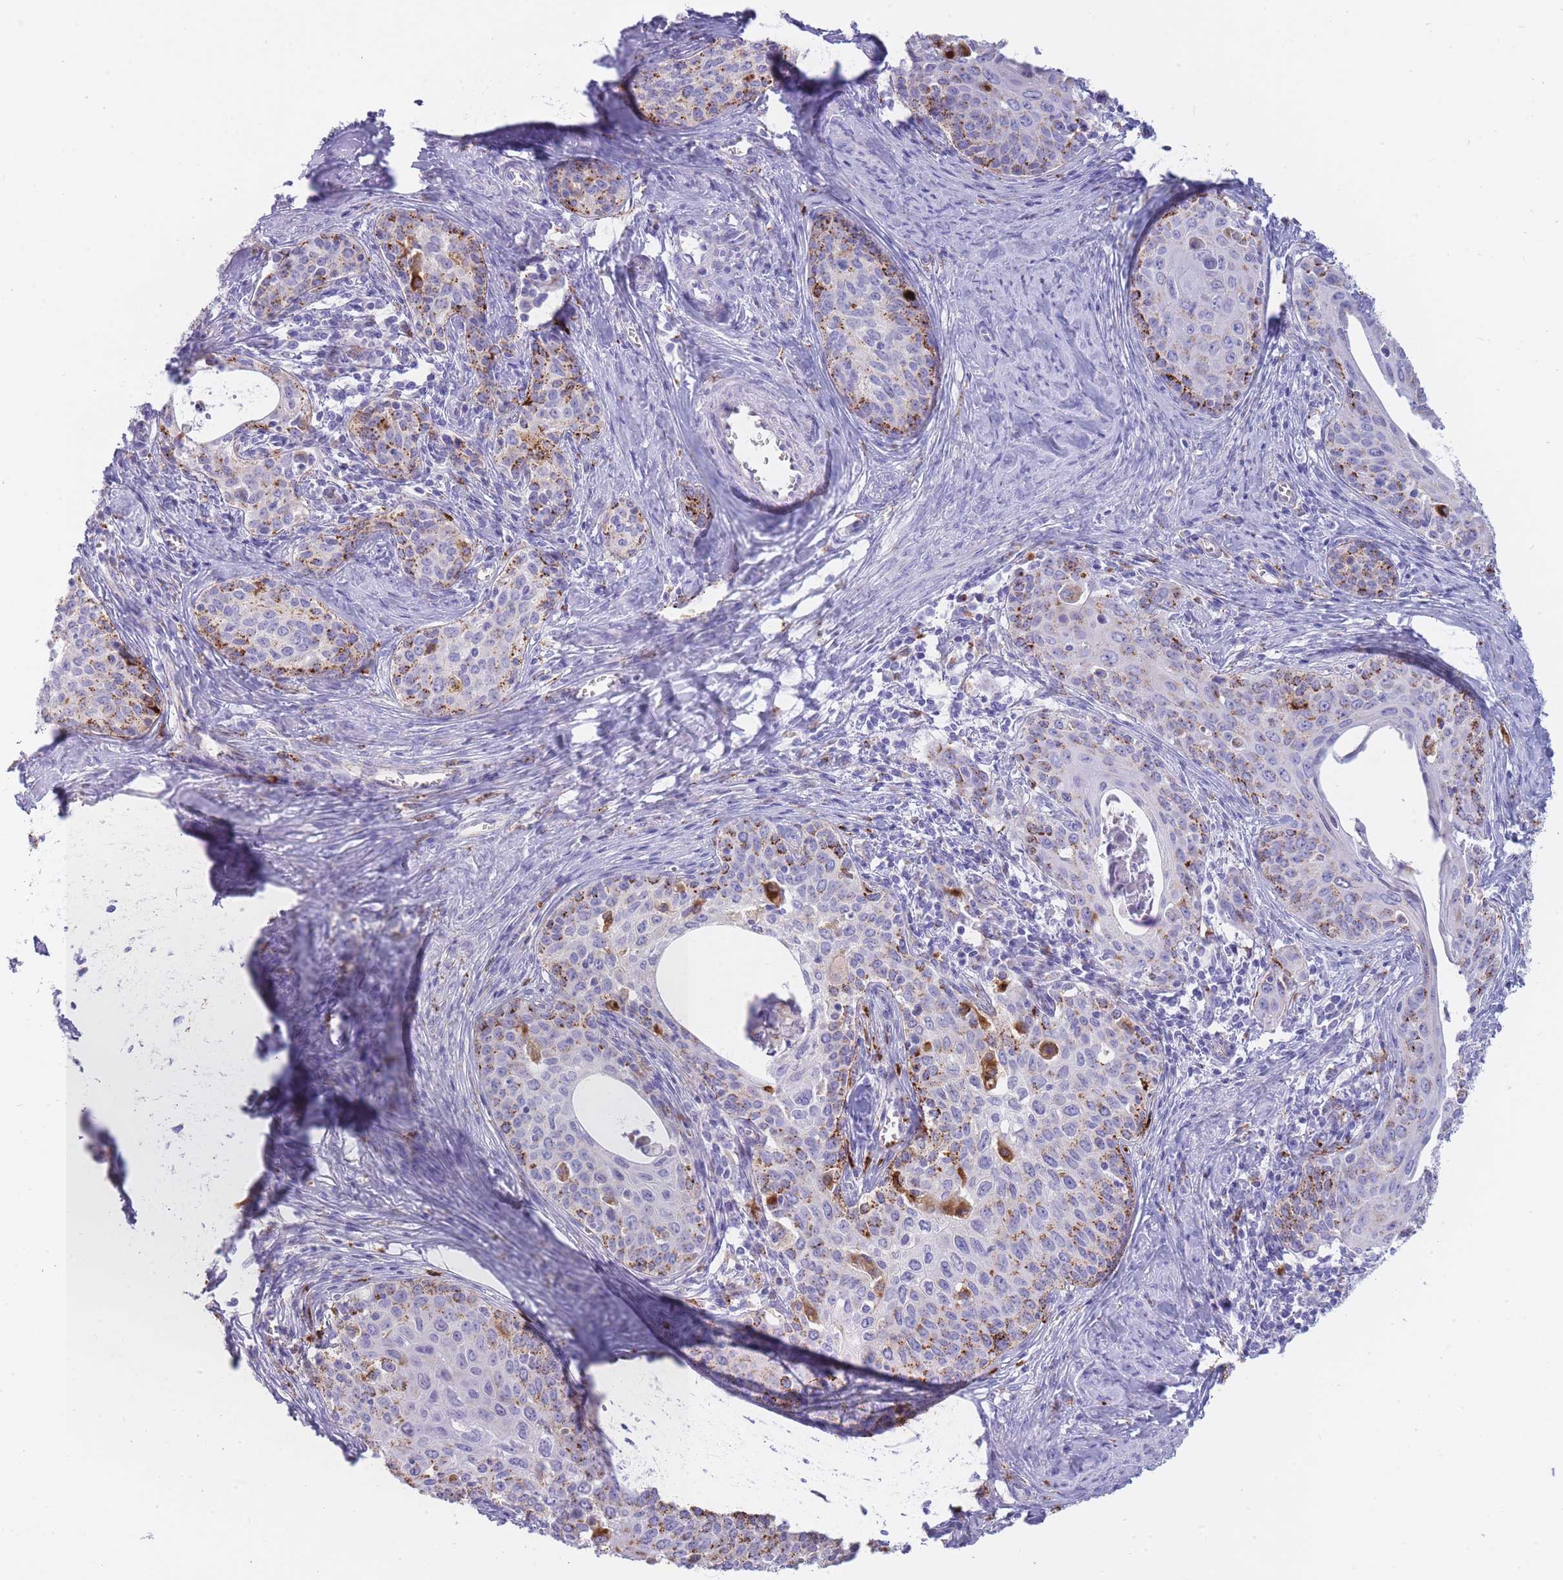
{"staining": {"intensity": "moderate", "quantity": "25%-75%", "location": "cytoplasmic/membranous"}, "tissue": "cervical cancer", "cell_type": "Tumor cells", "image_type": "cancer", "snomed": [{"axis": "morphology", "description": "Squamous cell carcinoma, NOS"}, {"axis": "morphology", "description": "Adenocarcinoma, NOS"}, {"axis": "topography", "description": "Cervix"}], "caption": "IHC histopathology image of neoplastic tissue: human cervical cancer stained using immunohistochemistry (IHC) reveals medium levels of moderate protein expression localized specifically in the cytoplasmic/membranous of tumor cells, appearing as a cytoplasmic/membranous brown color.", "gene": "GAA", "patient": {"sex": "female", "age": 52}}